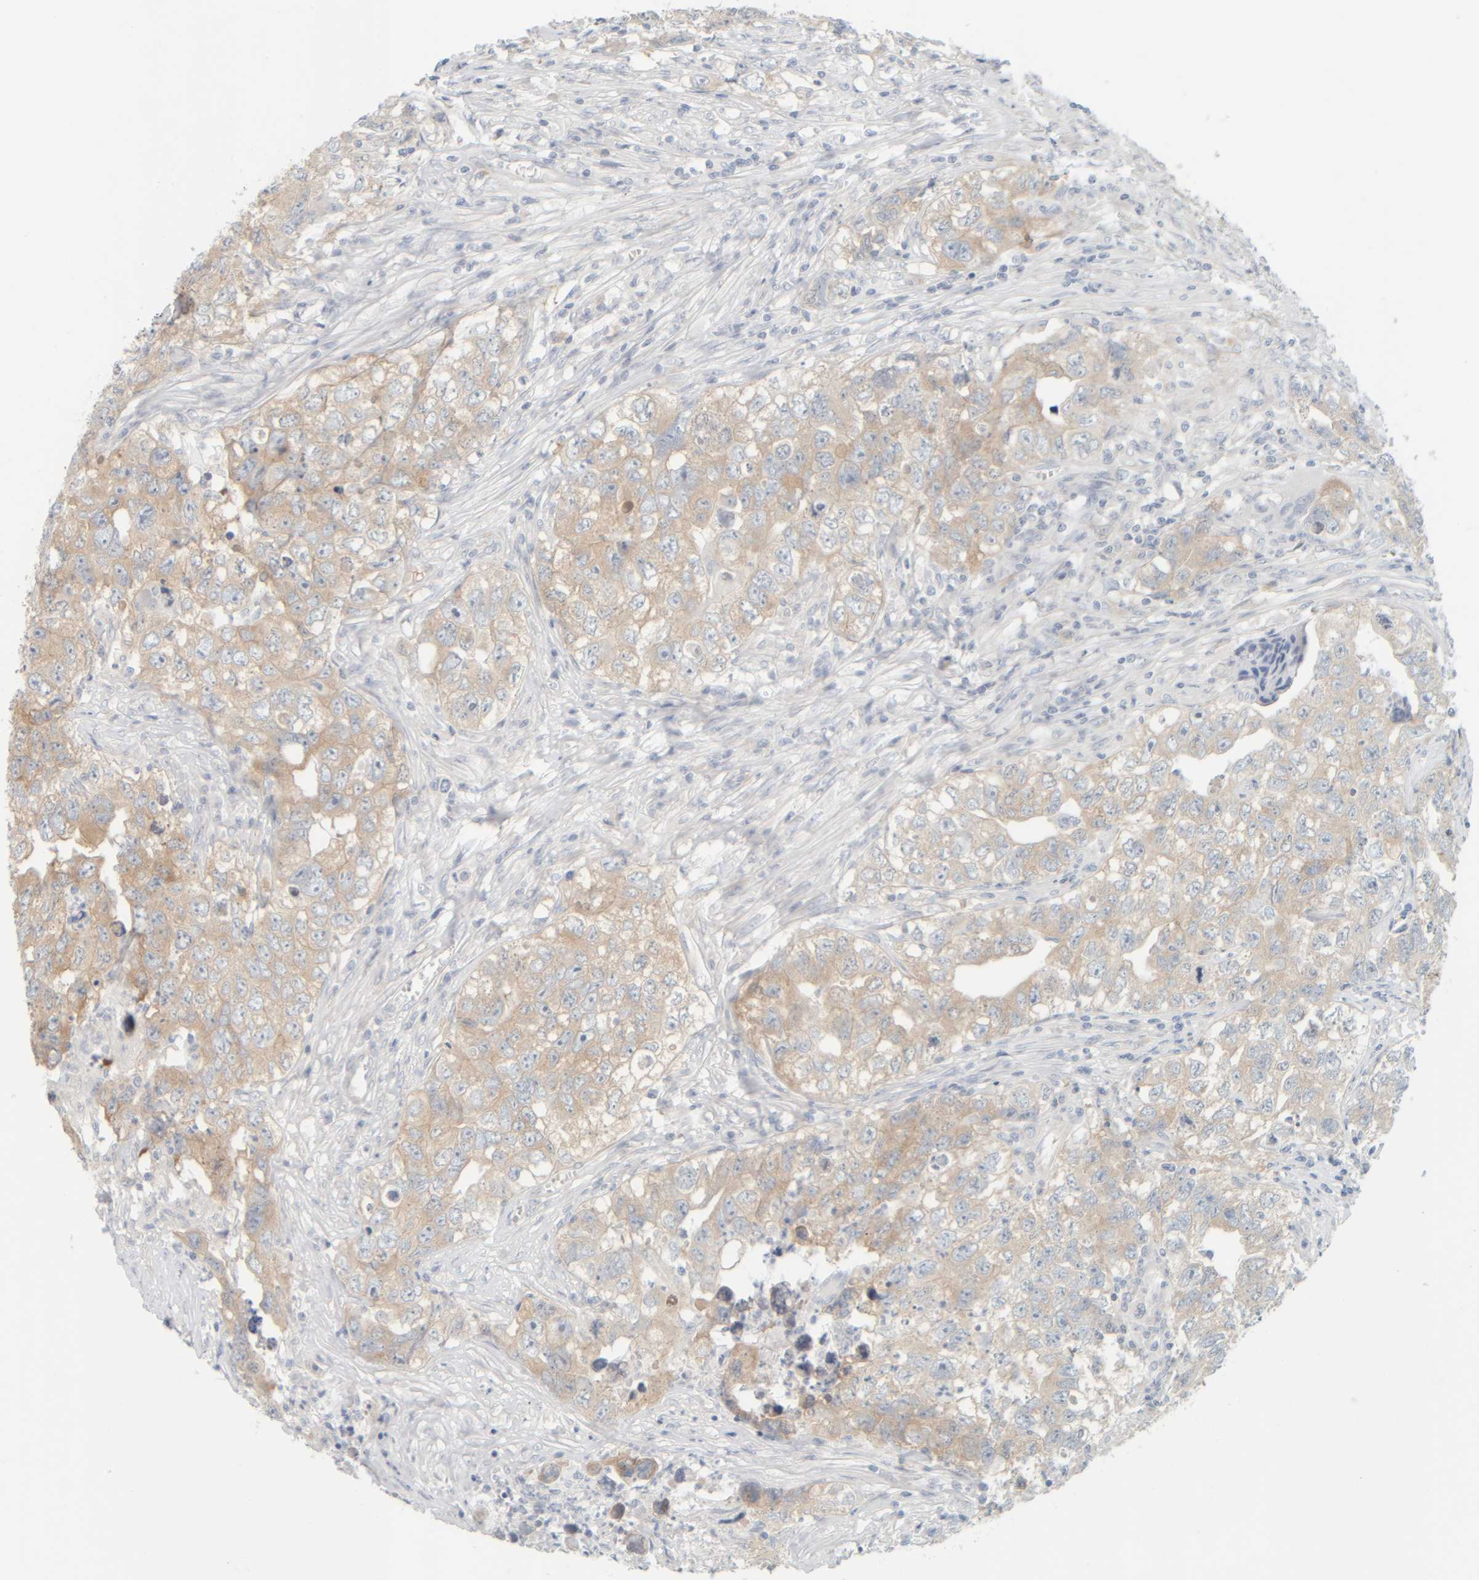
{"staining": {"intensity": "moderate", "quantity": ">75%", "location": "cytoplasmic/membranous"}, "tissue": "testis cancer", "cell_type": "Tumor cells", "image_type": "cancer", "snomed": [{"axis": "morphology", "description": "Seminoma, NOS"}, {"axis": "morphology", "description": "Carcinoma, Embryonal, NOS"}, {"axis": "topography", "description": "Testis"}], "caption": "Tumor cells exhibit medium levels of moderate cytoplasmic/membranous expression in approximately >75% of cells in human embryonal carcinoma (testis).", "gene": "PTGES3L-AARSD1", "patient": {"sex": "male", "age": 43}}